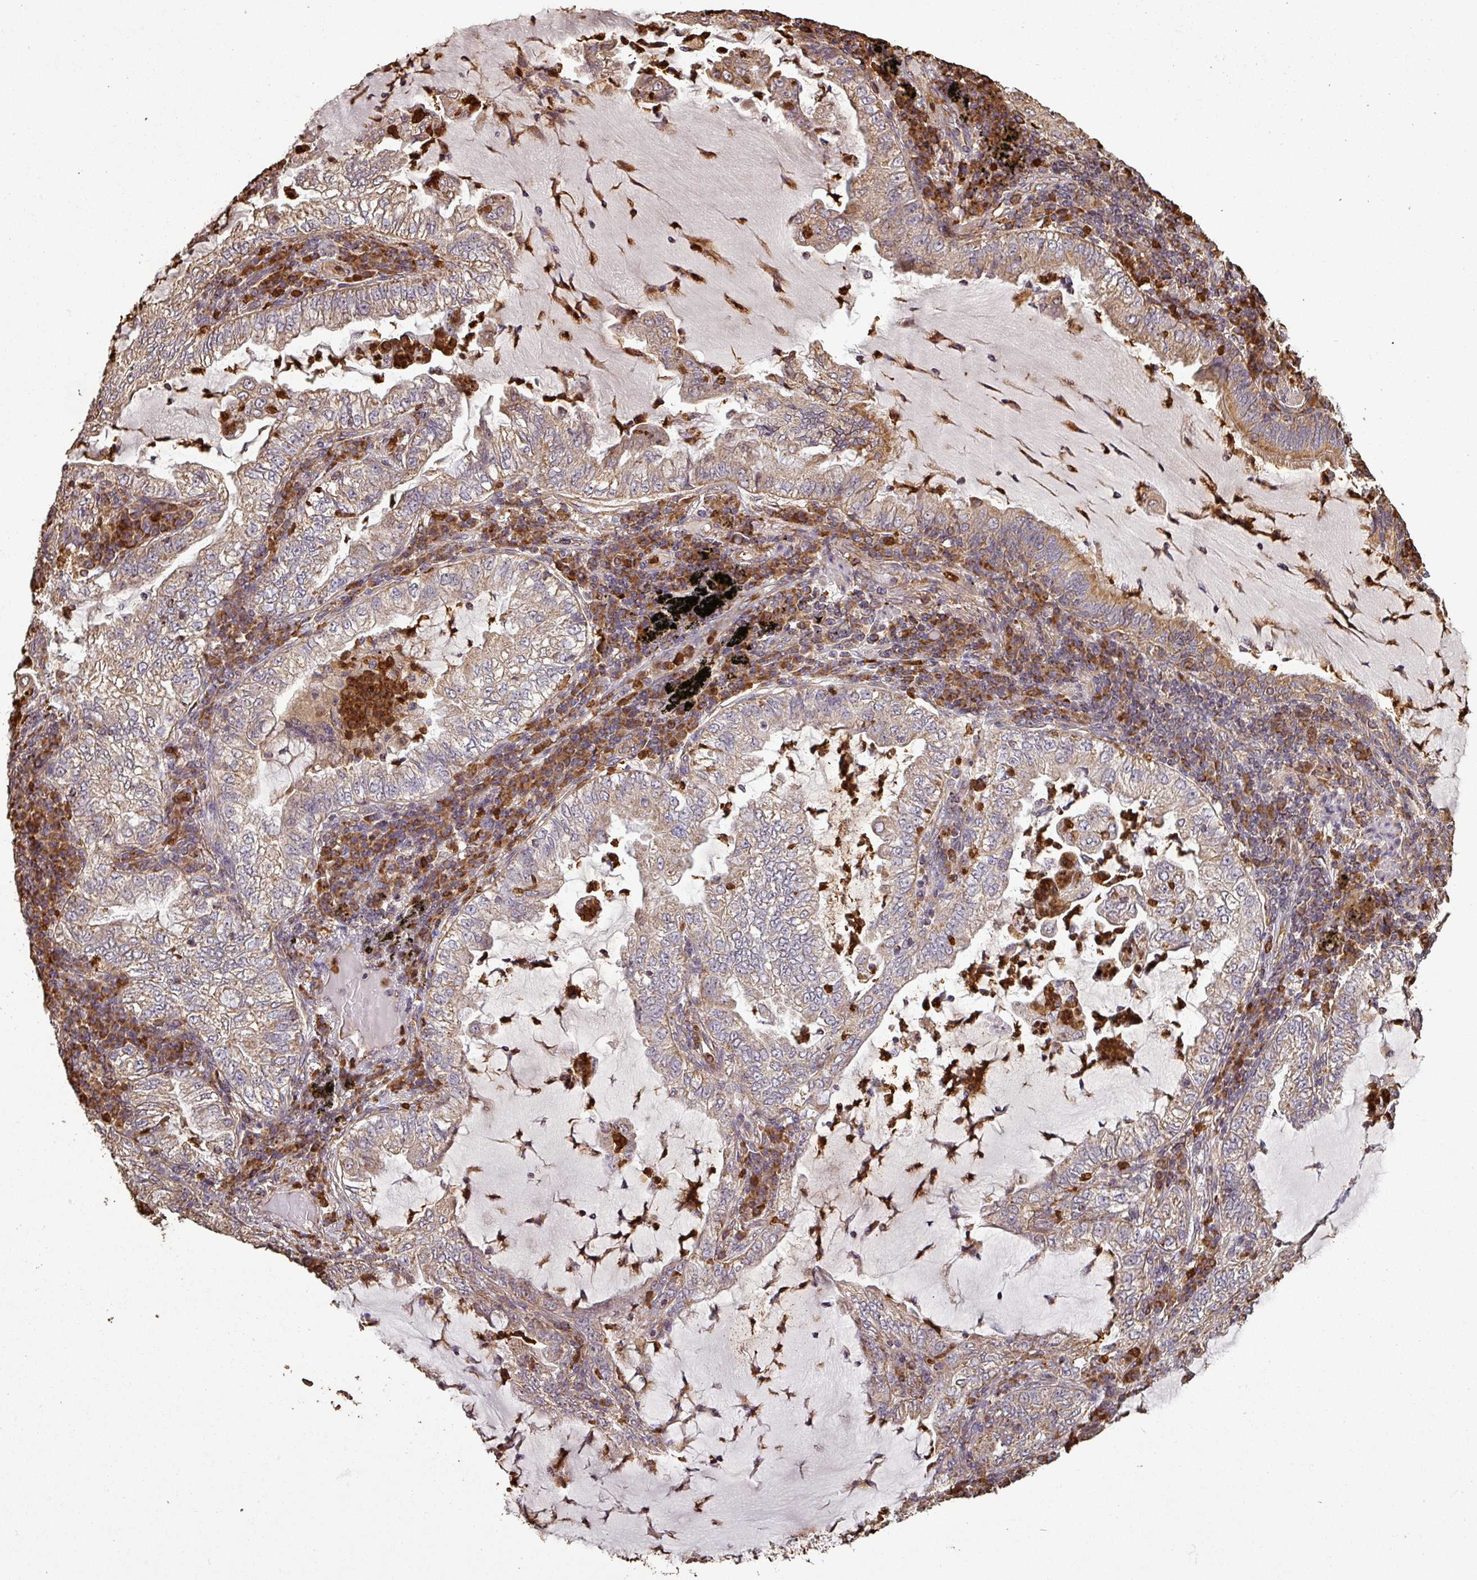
{"staining": {"intensity": "weak", "quantity": ">75%", "location": "cytoplasmic/membranous"}, "tissue": "lung cancer", "cell_type": "Tumor cells", "image_type": "cancer", "snomed": [{"axis": "morphology", "description": "Adenocarcinoma, NOS"}, {"axis": "topography", "description": "Lung"}], "caption": "Lung cancer stained with DAB (3,3'-diaminobenzidine) immunohistochemistry demonstrates low levels of weak cytoplasmic/membranous staining in about >75% of tumor cells. (DAB = brown stain, brightfield microscopy at high magnification).", "gene": "PLEKHM1", "patient": {"sex": "female", "age": 73}}